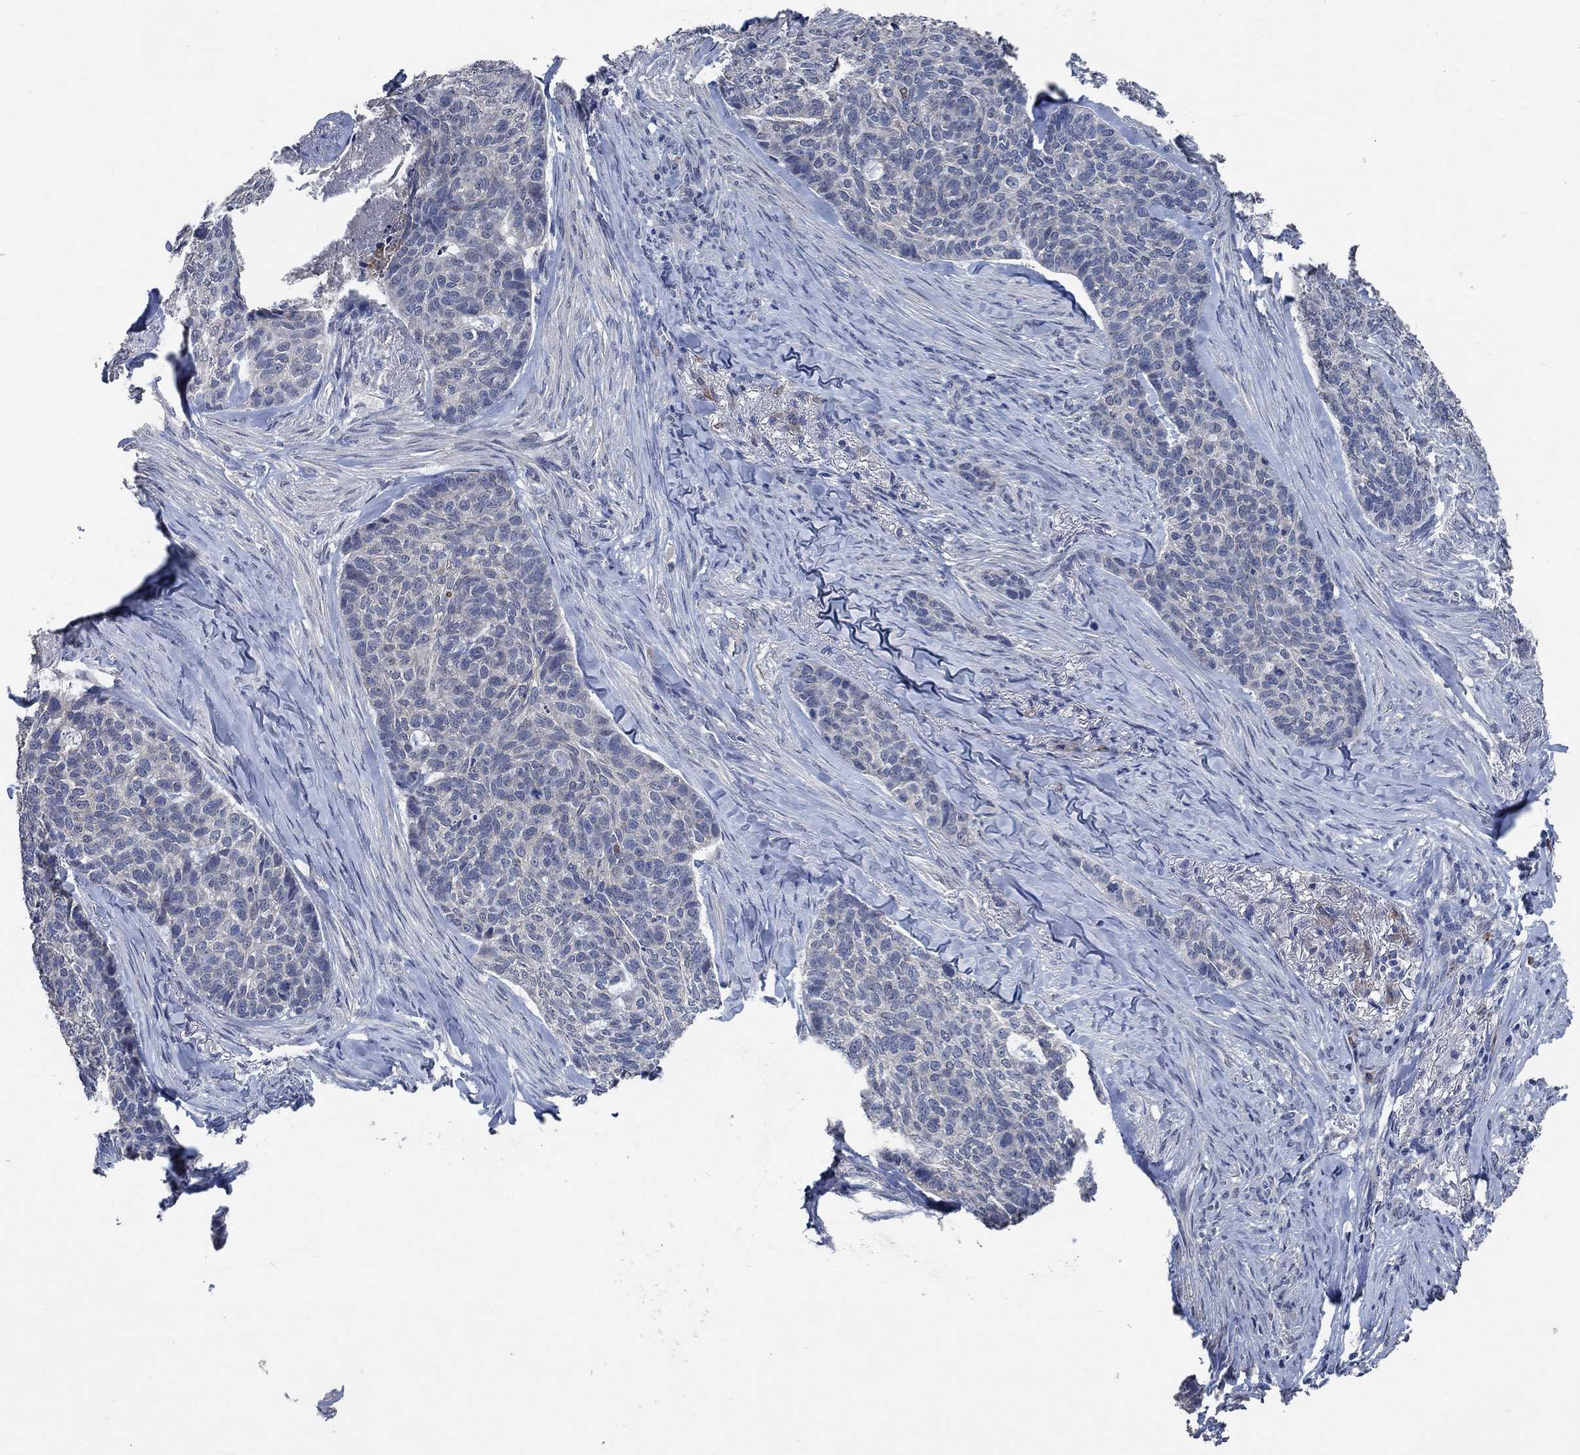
{"staining": {"intensity": "negative", "quantity": "none", "location": "none"}, "tissue": "skin cancer", "cell_type": "Tumor cells", "image_type": "cancer", "snomed": [{"axis": "morphology", "description": "Basal cell carcinoma"}, {"axis": "topography", "description": "Skin"}], "caption": "Immunohistochemical staining of skin cancer displays no significant positivity in tumor cells. Brightfield microscopy of IHC stained with DAB (3,3'-diaminobenzidine) (brown) and hematoxylin (blue), captured at high magnification.", "gene": "OBSCN", "patient": {"sex": "female", "age": 69}}